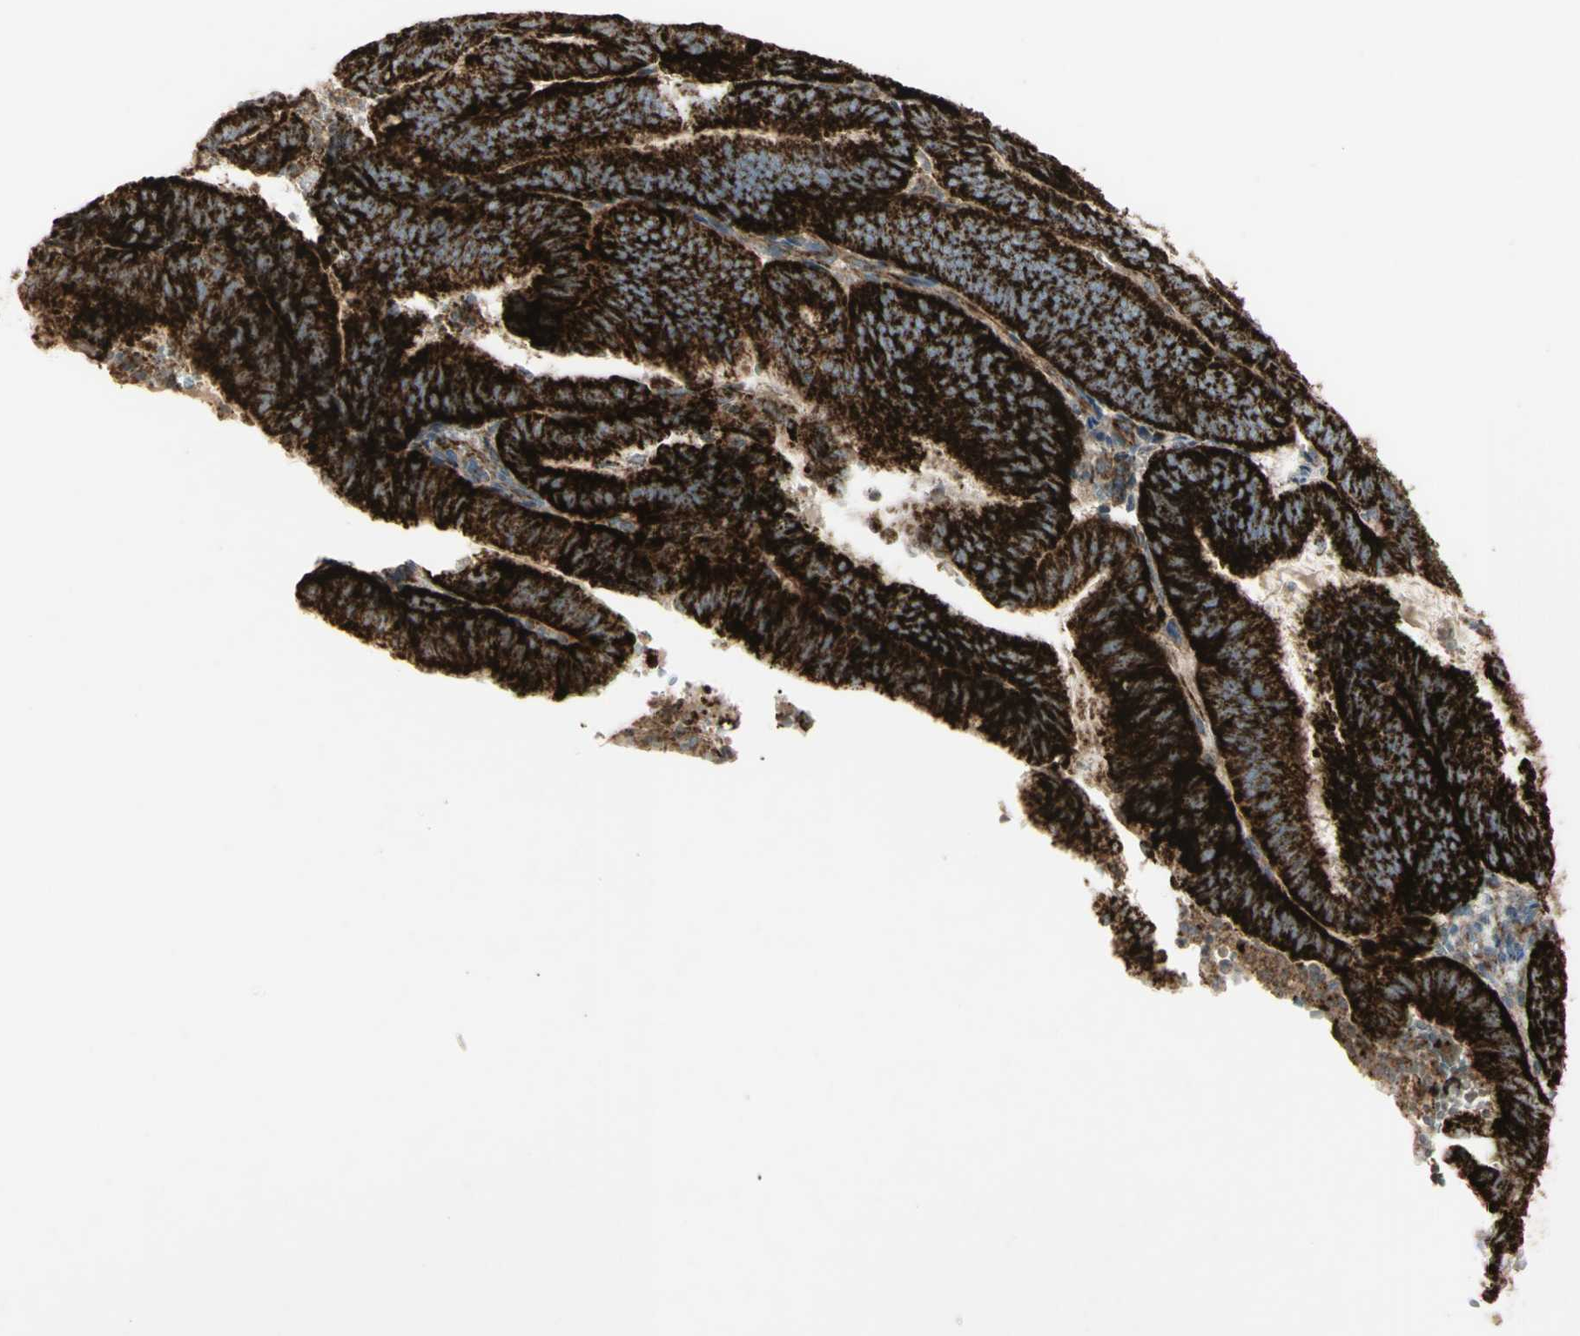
{"staining": {"intensity": "strong", "quantity": ">75%", "location": "cytoplasmic/membranous"}, "tissue": "endometrial cancer", "cell_type": "Tumor cells", "image_type": "cancer", "snomed": [{"axis": "morphology", "description": "Adenocarcinoma, NOS"}, {"axis": "topography", "description": "Uterus"}], "caption": "Endometrial cancer was stained to show a protein in brown. There is high levels of strong cytoplasmic/membranous positivity in about >75% of tumor cells.", "gene": "CYB5R1", "patient": {"sex": "female", "age": 60}}